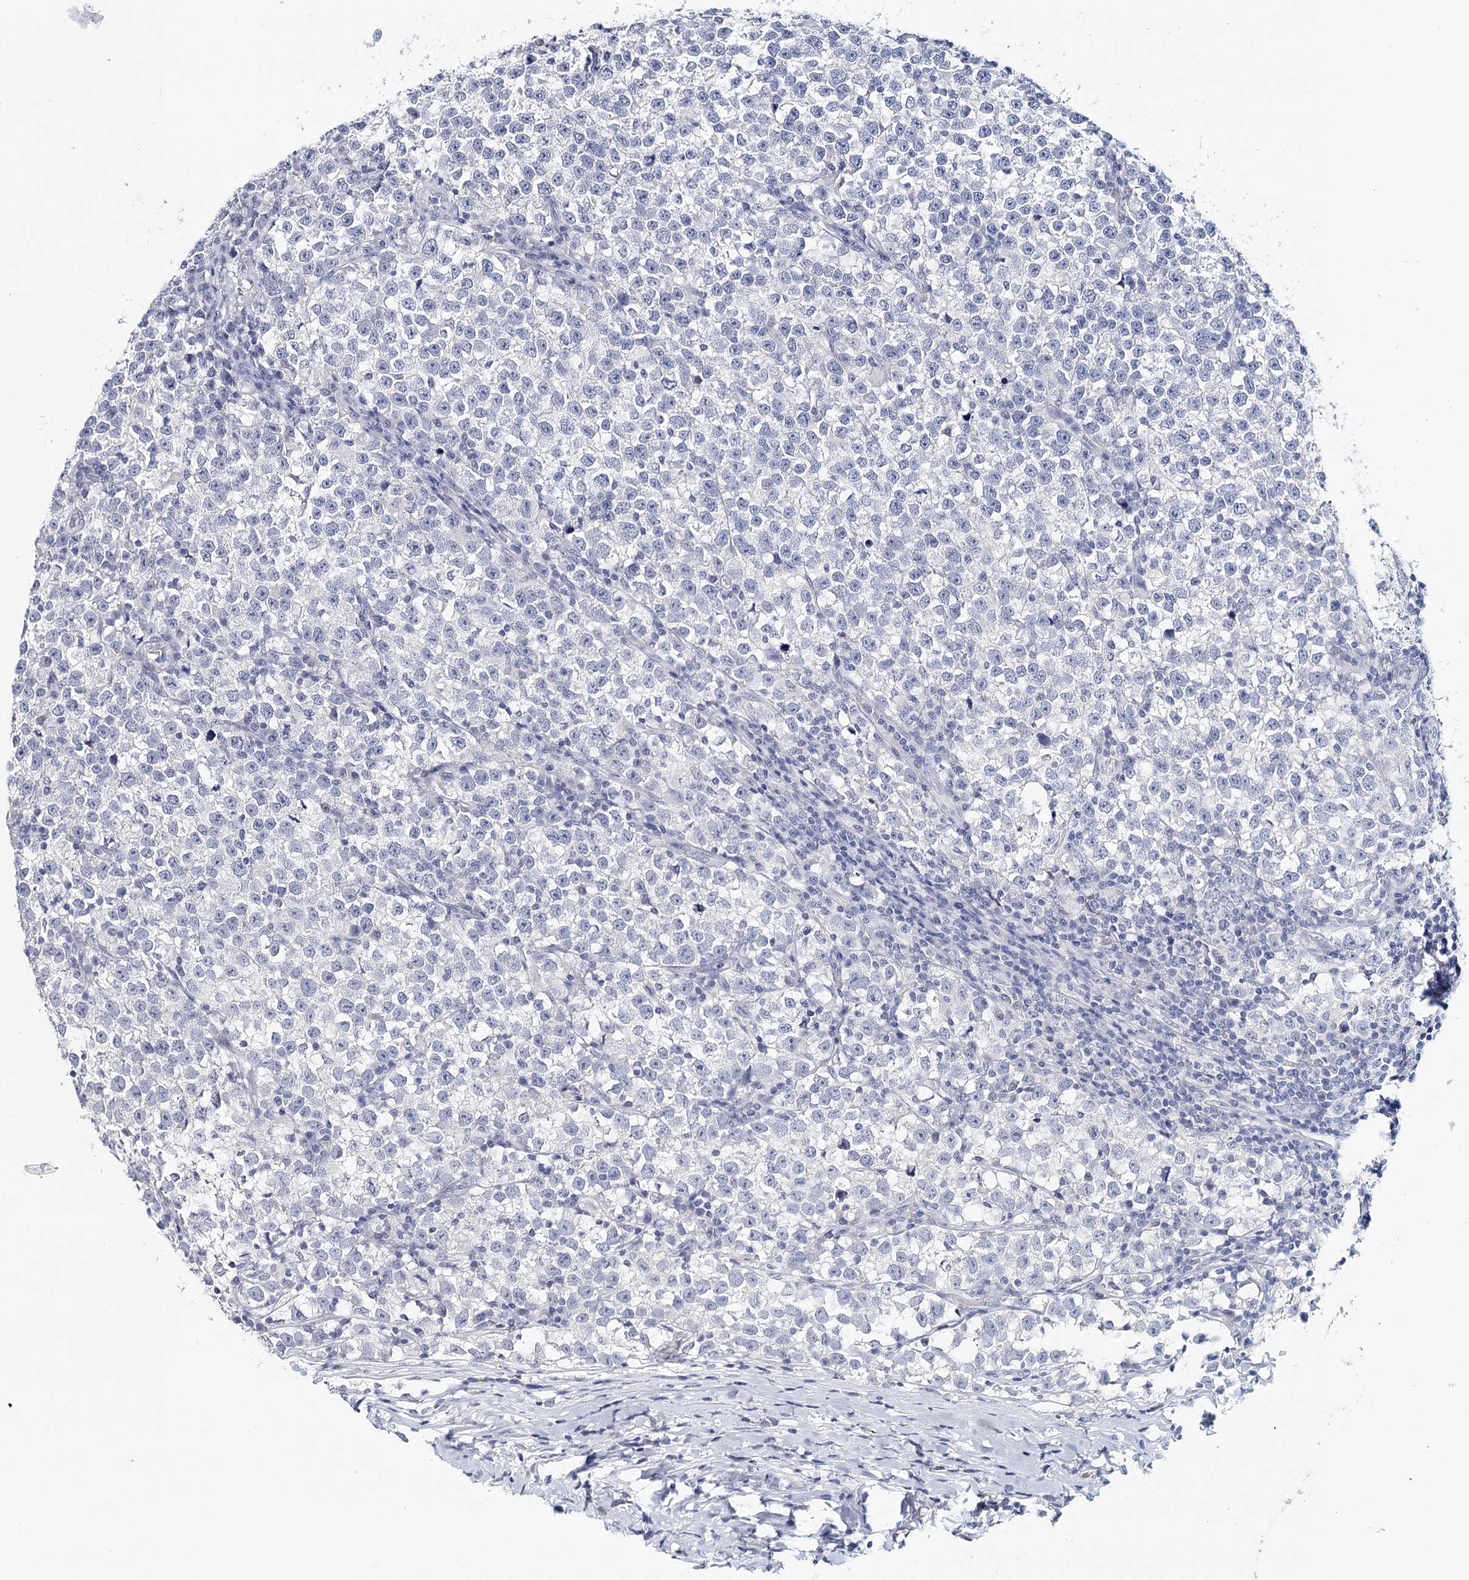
{"staining": {"intensity": "negative", "quantity": "none", "location": "none"}, "tissue": "testis cancer", "cell_type": "Tumor cells", "image_type": "cancer", "snomed": [{"axis": "morphology", "description": "Normal tissue, NOS"}, {"axis": "morphology", "description": "Seminoma, NOS"}, {"axis": "topography", "description": "Testis"}], "caption": "The micrograph reveals no significant positivity in tumor cells of seminoma (testis).", "gene": "HSPA4L", "patient": {"sex": "male", "age": 43}}